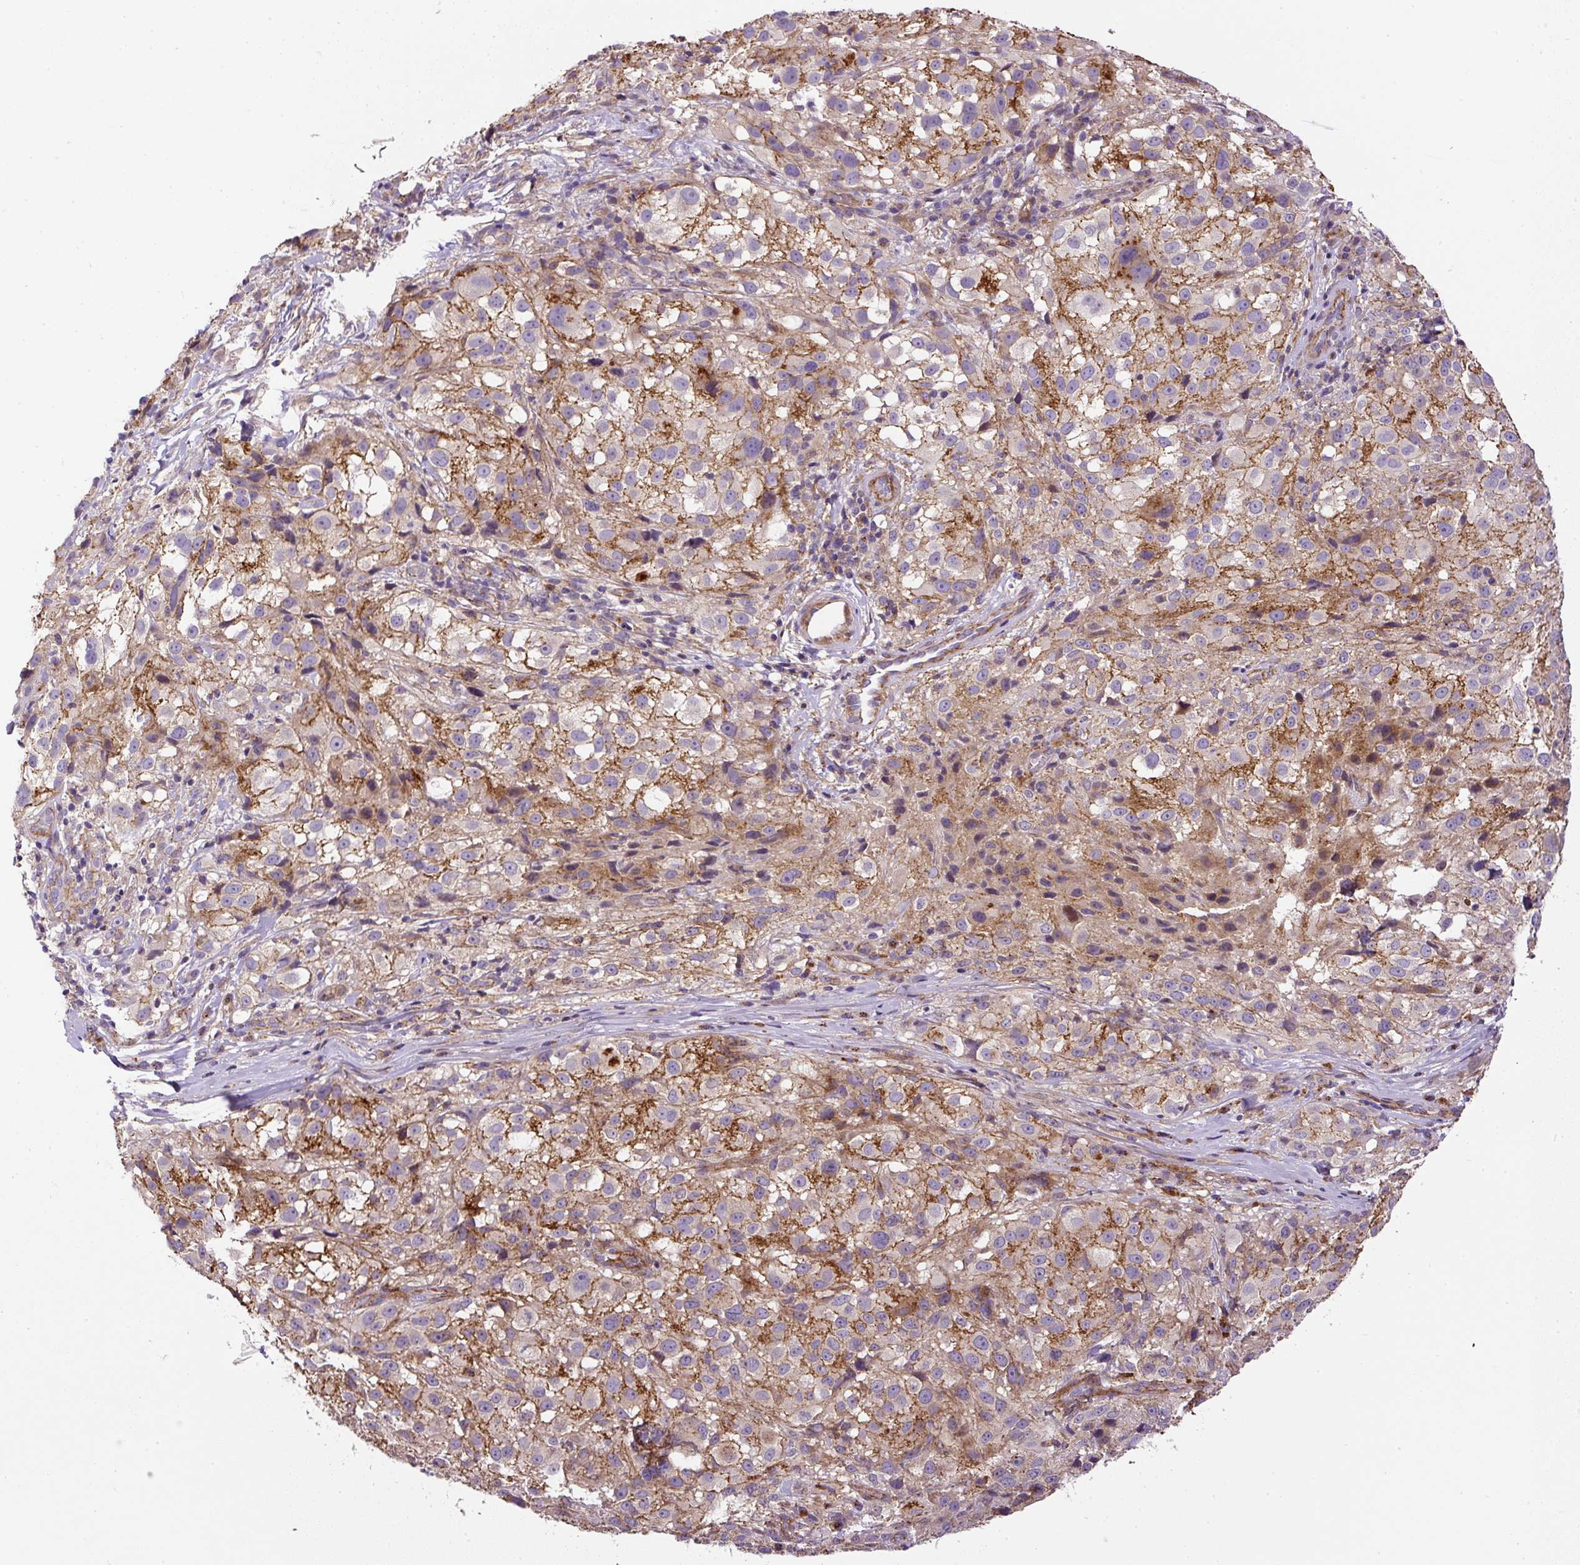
{"staining": {"intensity": "moderate", "quantity": "25%-75%", "location": "cytoplasmic/membranous"}, "tissue": "melanoma", "cell_type": "Tumor cells", "image_type": "cancer", "snomed": [{"axis": "morphology", "description": "Necrosis, NOS"}, {"axis": "morphology", "description": "Malignant melanoma, NOS"}, {"axis": "topography", "description": "Skin"}], "caption": "Immunohistochemical staining of human malignant melanoma shows medium levels of moderate cytoplasmic/membranous expression in approximately 25%-75% of tumor cells.", "gene": "RNF170", "patient": {"sex": "female", "age": 87}}